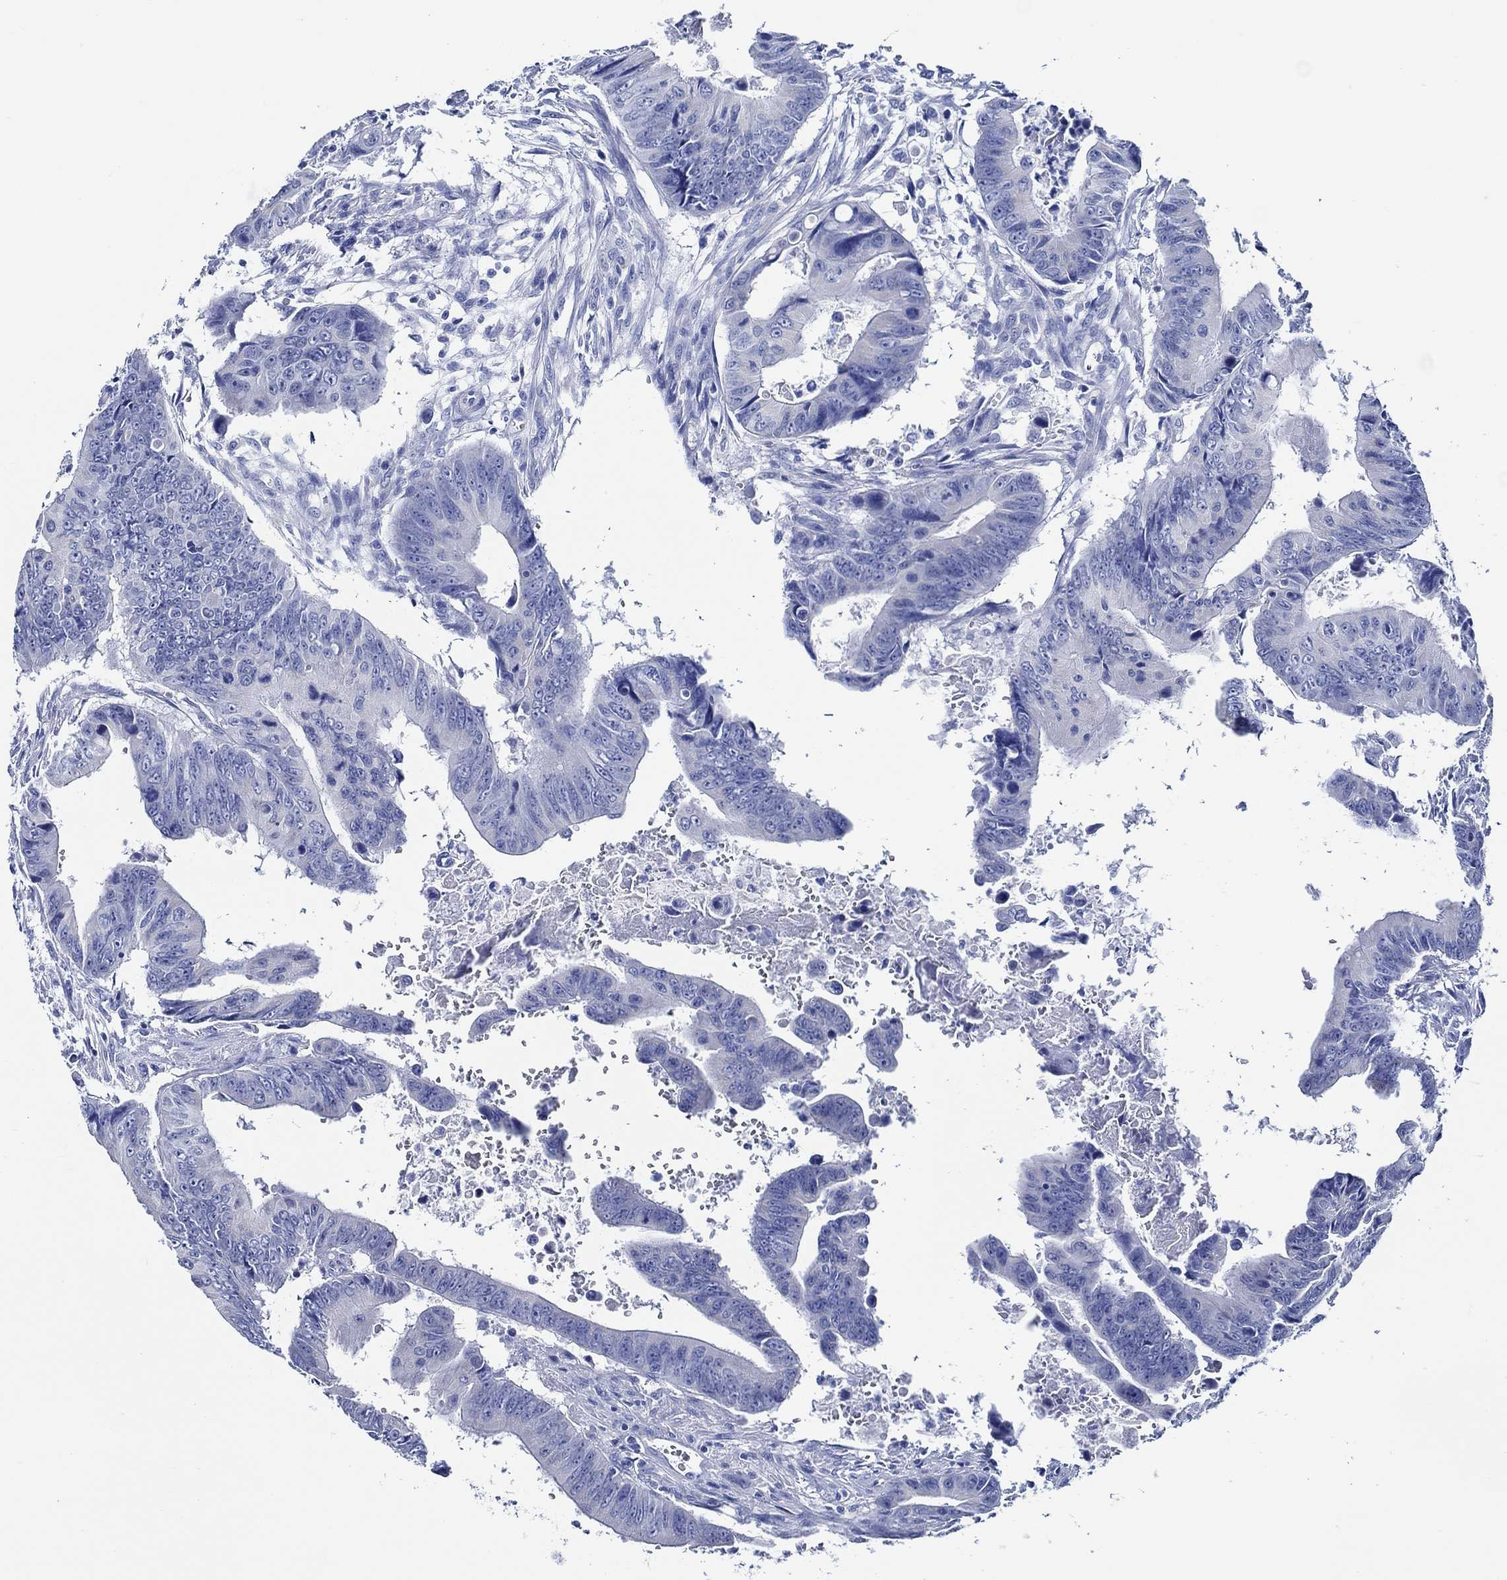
{"staining": {"intensity": "negative", "quantity": "none", "location": "none"}, "tissue": "colorectal cancer", "cell_type": "Tumor cells", "image_type": "cancer", "snomed": [{"axis": "morphology", "description": "Adenocarcinoma, NOS"}, {"axis": "topography", "description": "Colon"}], "caption": "Tumor cells show no significant positivity in adenocarcinoma (colorectal). Nuclei are stained in blue.", "gene": "WDR62", "patient": {"sex": "female", "age": 87}}